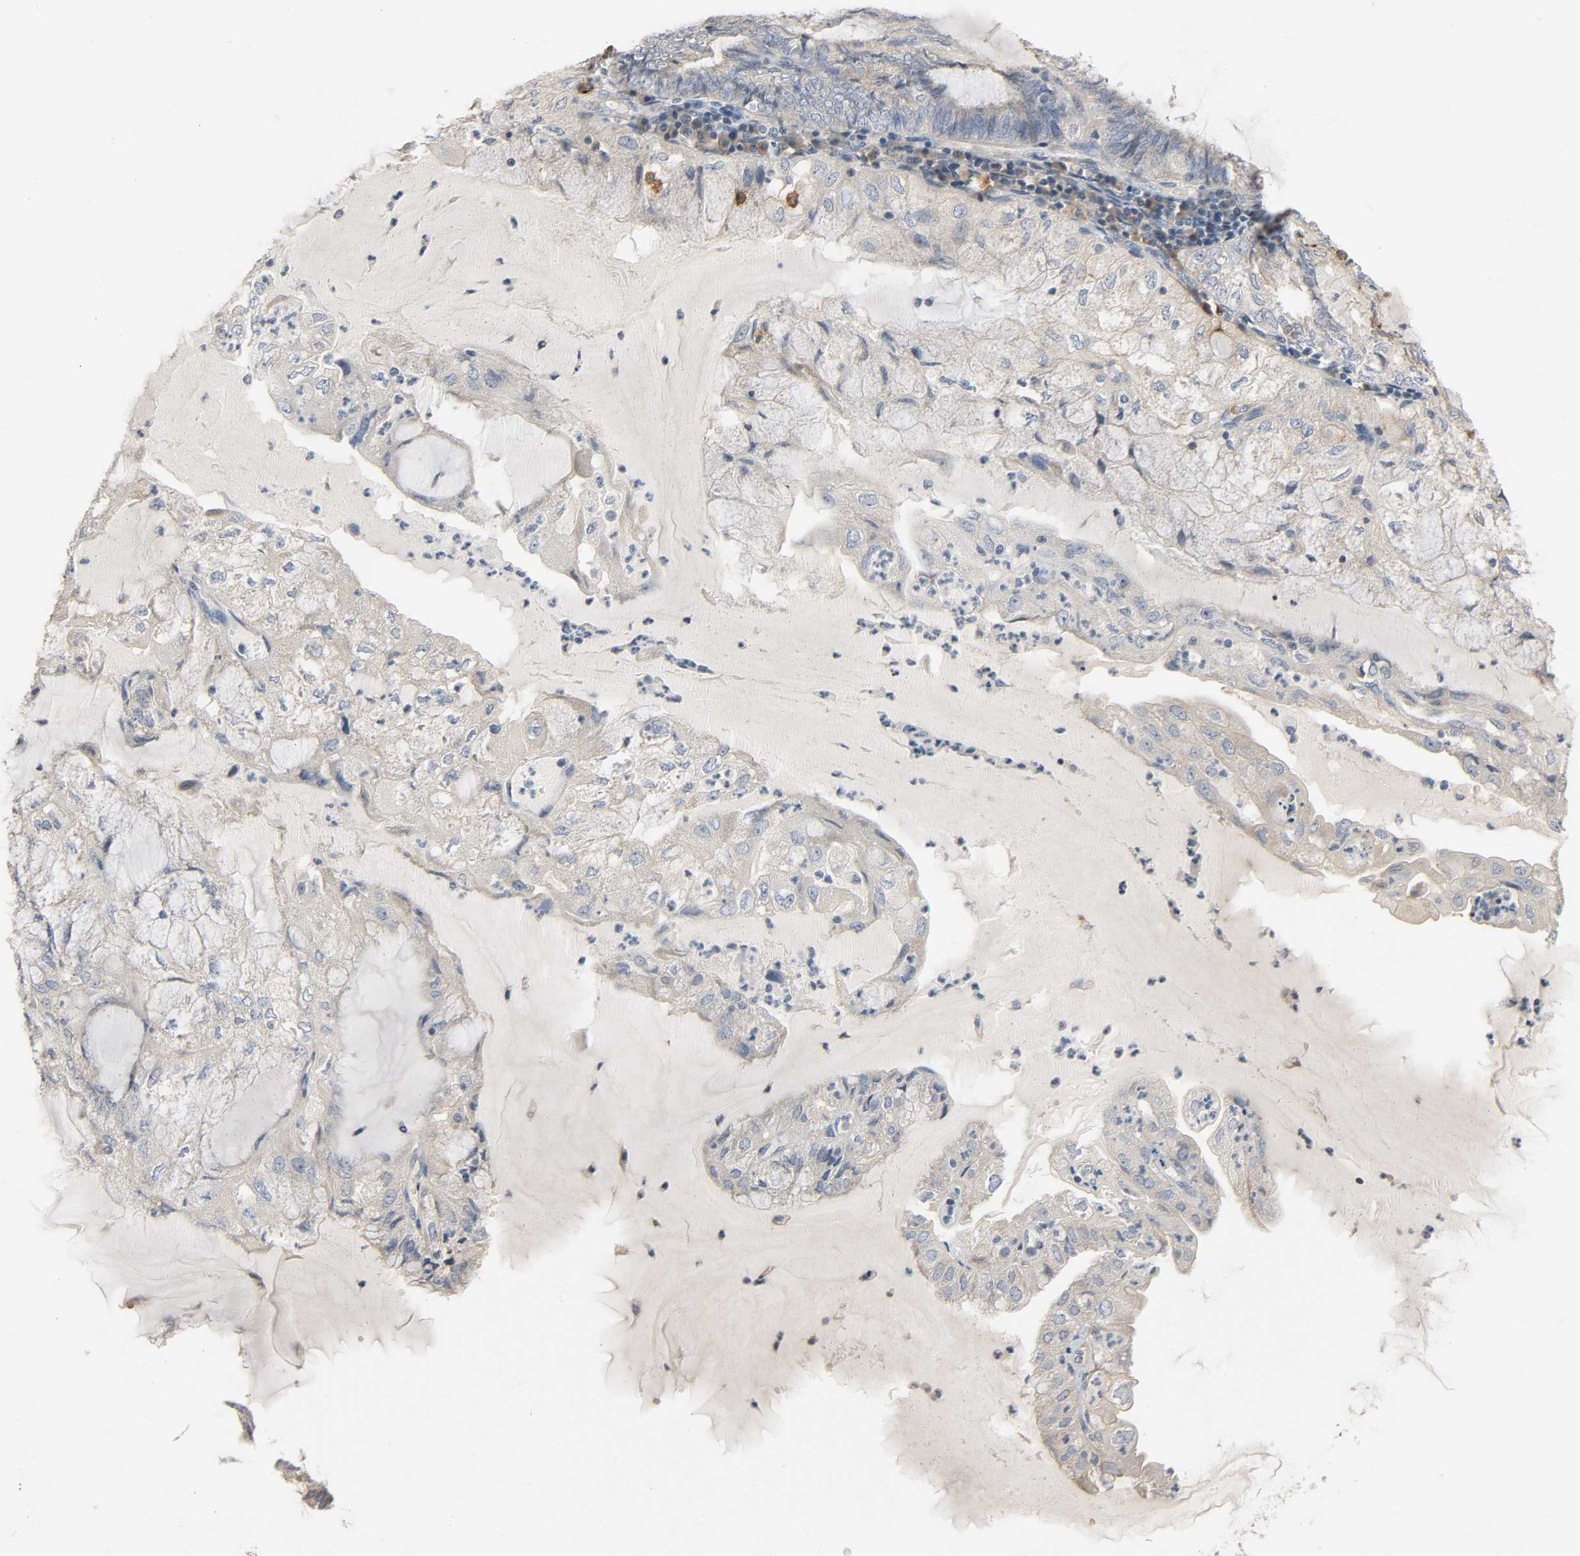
{"staining": {"intensity": "weak", "quantity": "25%-75%", "location": "cytoplasmic/membranous"}, "tissue": "endometrial cancer", "cell_type": "Tumor cells", "image_type": "cancer", "snomed": [{"axis": "morphology", "description": "Adenocarcinoma, NOS"}, {"axis": "topography", "description": "Endometrium"}], "caption": "This photomicrograph shows immunohistochemistry staining of endometrial cancer, with low weak cytoplasmic/membranous positivity in about 25%-75% of tumor cells.", "gene": "LIMCH1", "patient": {"sex": "female", "age": 81}}